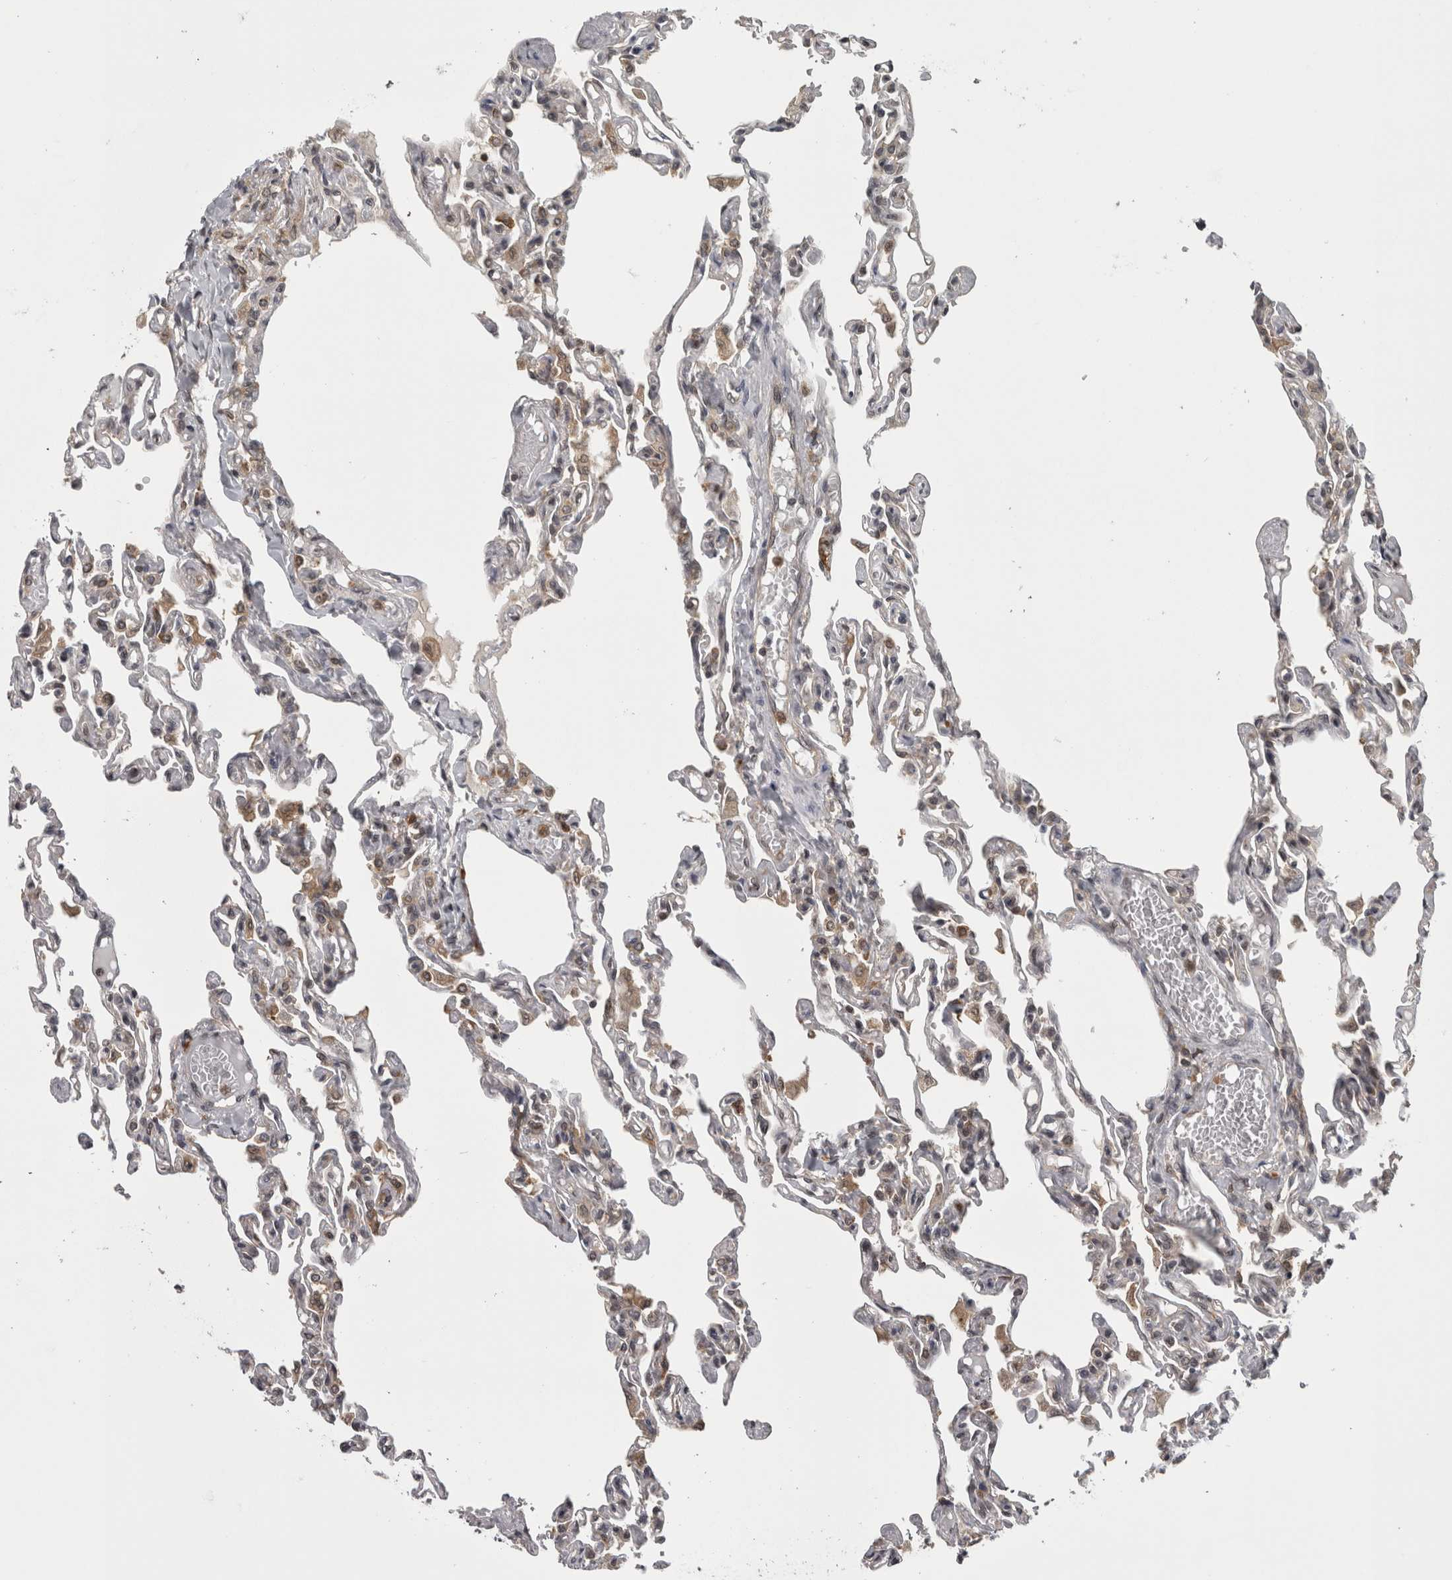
{"staining": {"intensity": "negative", "quantity": "none", "location": "none"}, "tissue": "lung", "cell_type": "Alveolar cells", "image_type": "normal", "snomed": [{"axis": "morphology", "description": "Normal tissue, NOS"}, {"axis": "topography", "description": "Lung"}], "caption": "This is a histopathology image of immunohistochemistry staining of unremarkable lung, which shows no expression in alveolar cells.", "gene": "CACYBP", "patient": {"sex": "male", "age": 21}}